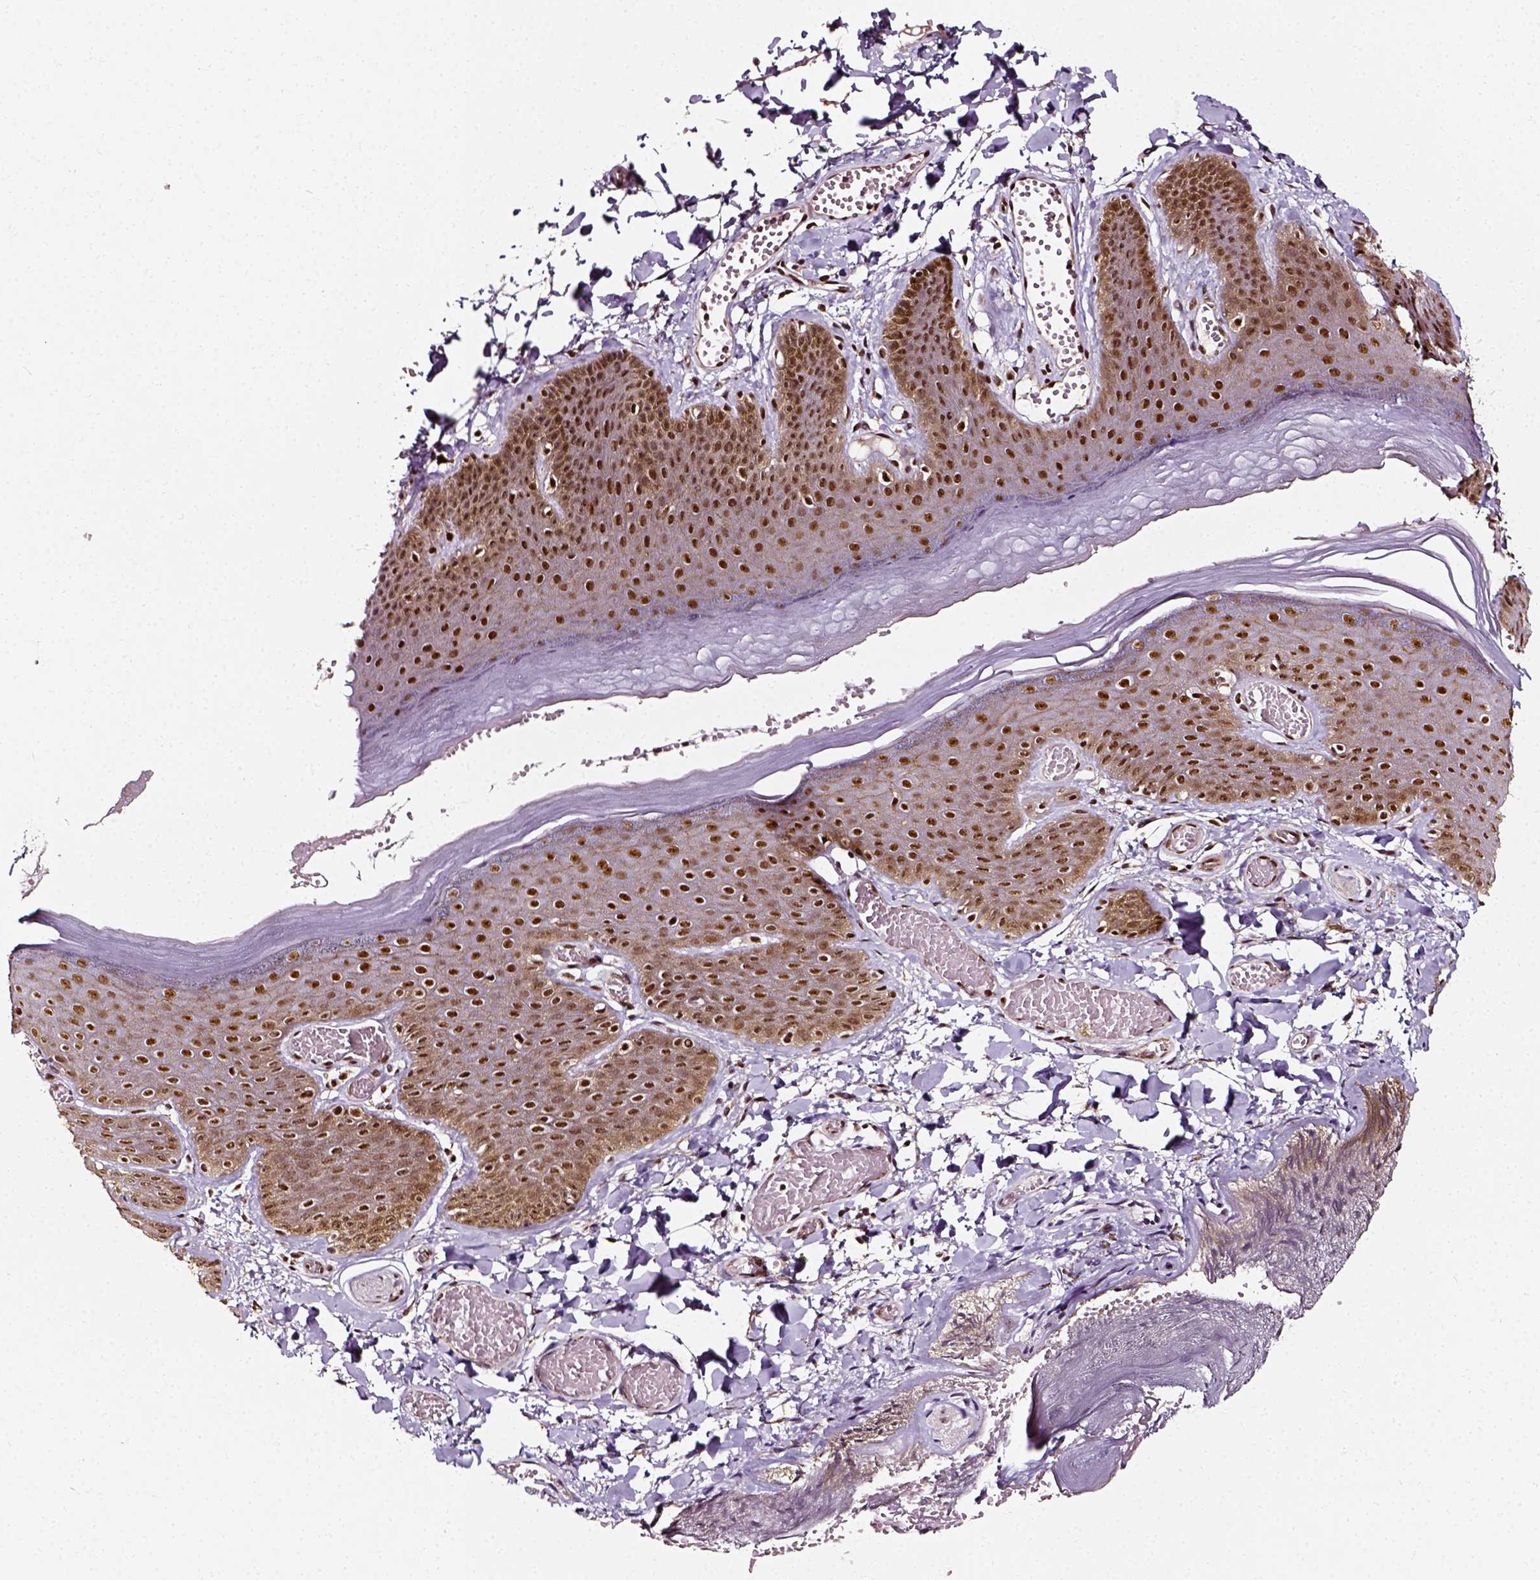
{"staining": {"intensity": "strong", "quantity": ">75%", "location": "nuclear"}, "tissue": "skin", "cell_type": "Epidermal cells", "image_type": "normal", "snomed": [{"axis": "morphology", "description": "Normal tissue, NOS"}, {"axis": "topography", "description": "Anal"}], "caption": "Immunohistochemistry of normal human skin demonstrates high levels of strong nuclear staining in about >75% of epidermal cells. The staining was performed using DAB to visualize the protein expression in brown, while the nuclei were stained in blue with hematoxylin (Magnification: 20x).", "gene": "NACC1", "patient": {"sex": "male", "age": 53}}